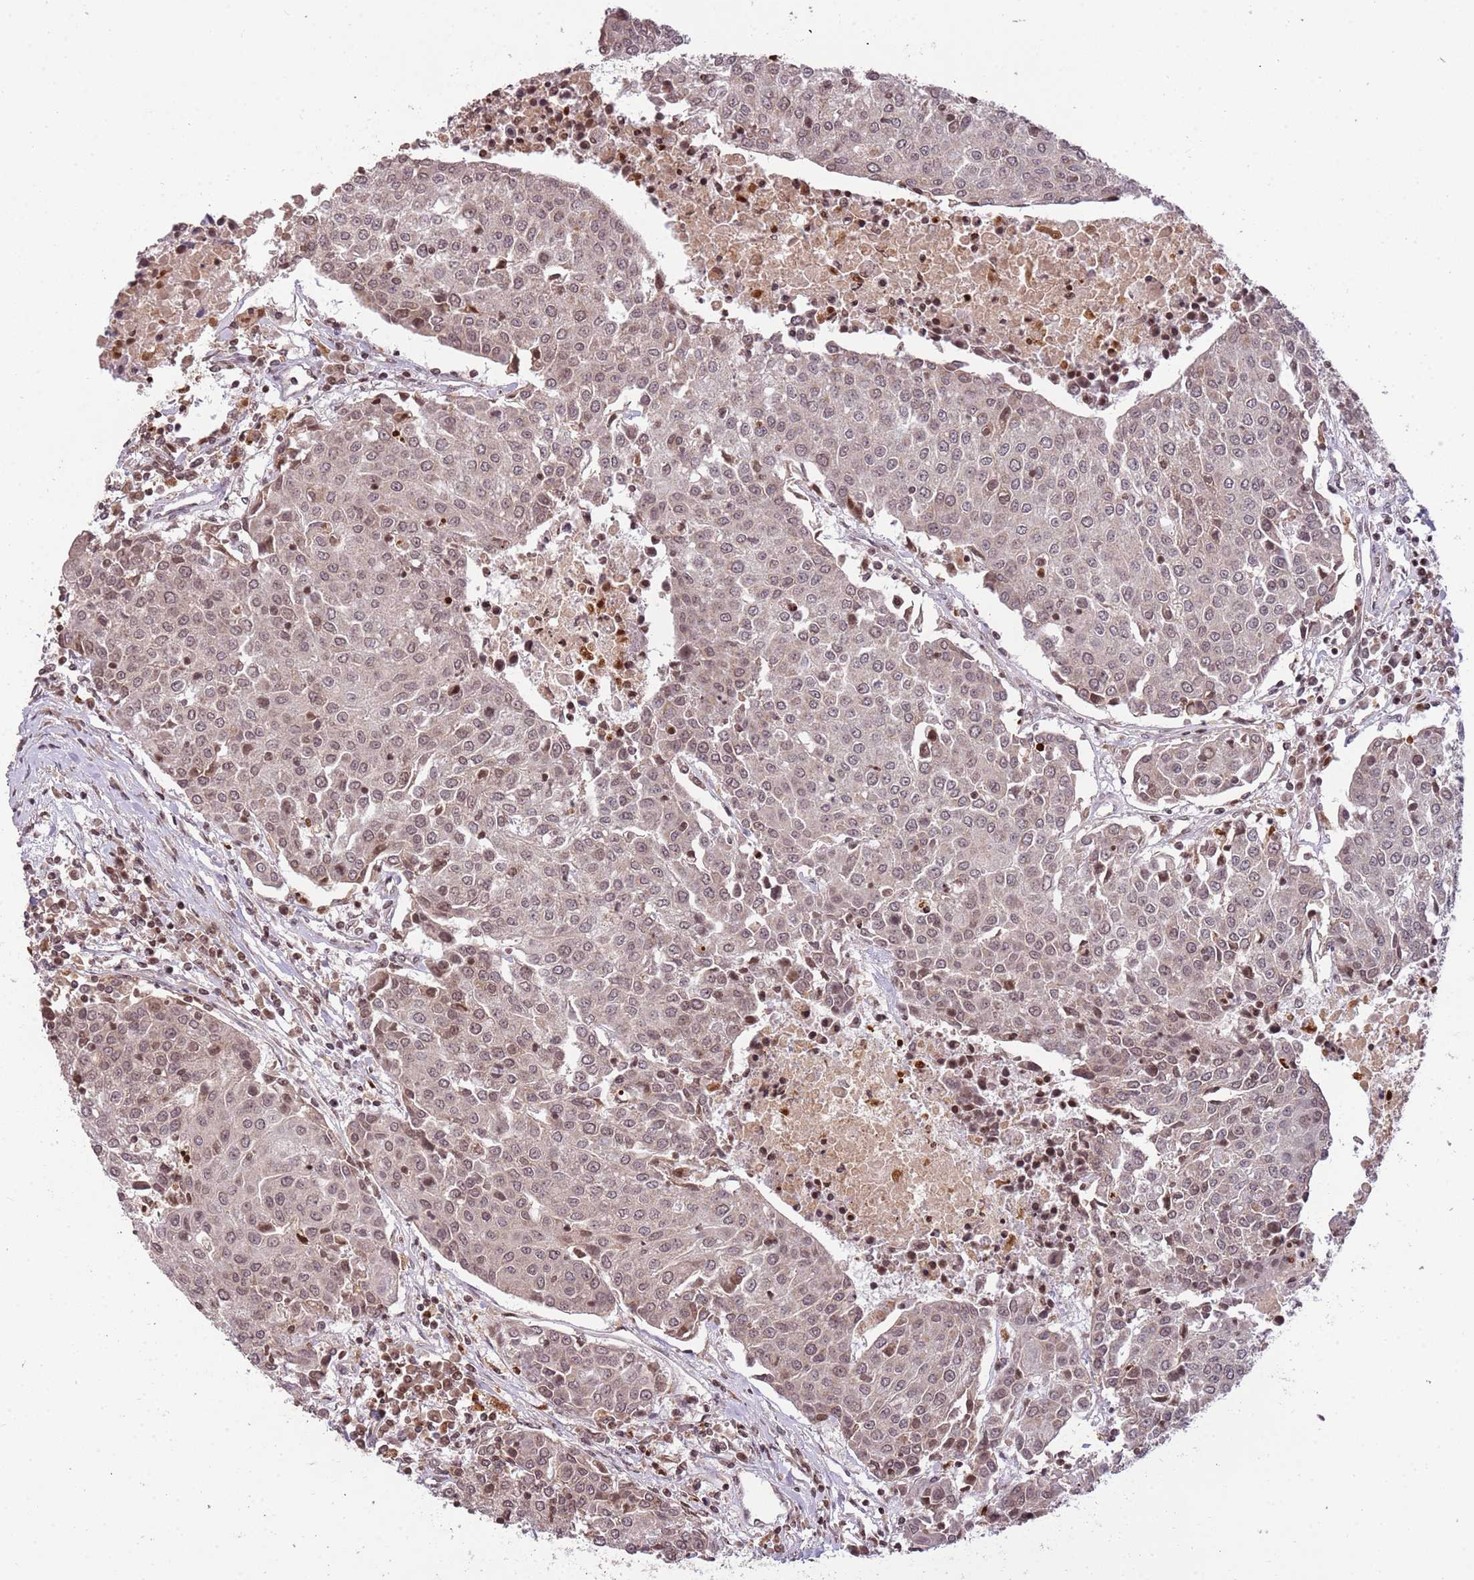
{"staining": {"intensity": "weak", "quantity": ">75%", "location": "nuclear"}, "tissue": "urothelial cancer", "cell_type": "Tumor cells", "image_type": "cancer", "snomed": [{"axis": "morphology", "description": "Urothelial carcinoma, High grade"}, {"axis": "topography", "description": "Urinary bladder"}], "caption": "Immunohistochemical staining of urothelial carcinoma (high-grade) exhibits weak nuclear protein positivity in about >75% of tumor cells.", "gene": "SAMSN1", "patient": {"sex": "female", "age": 85}}